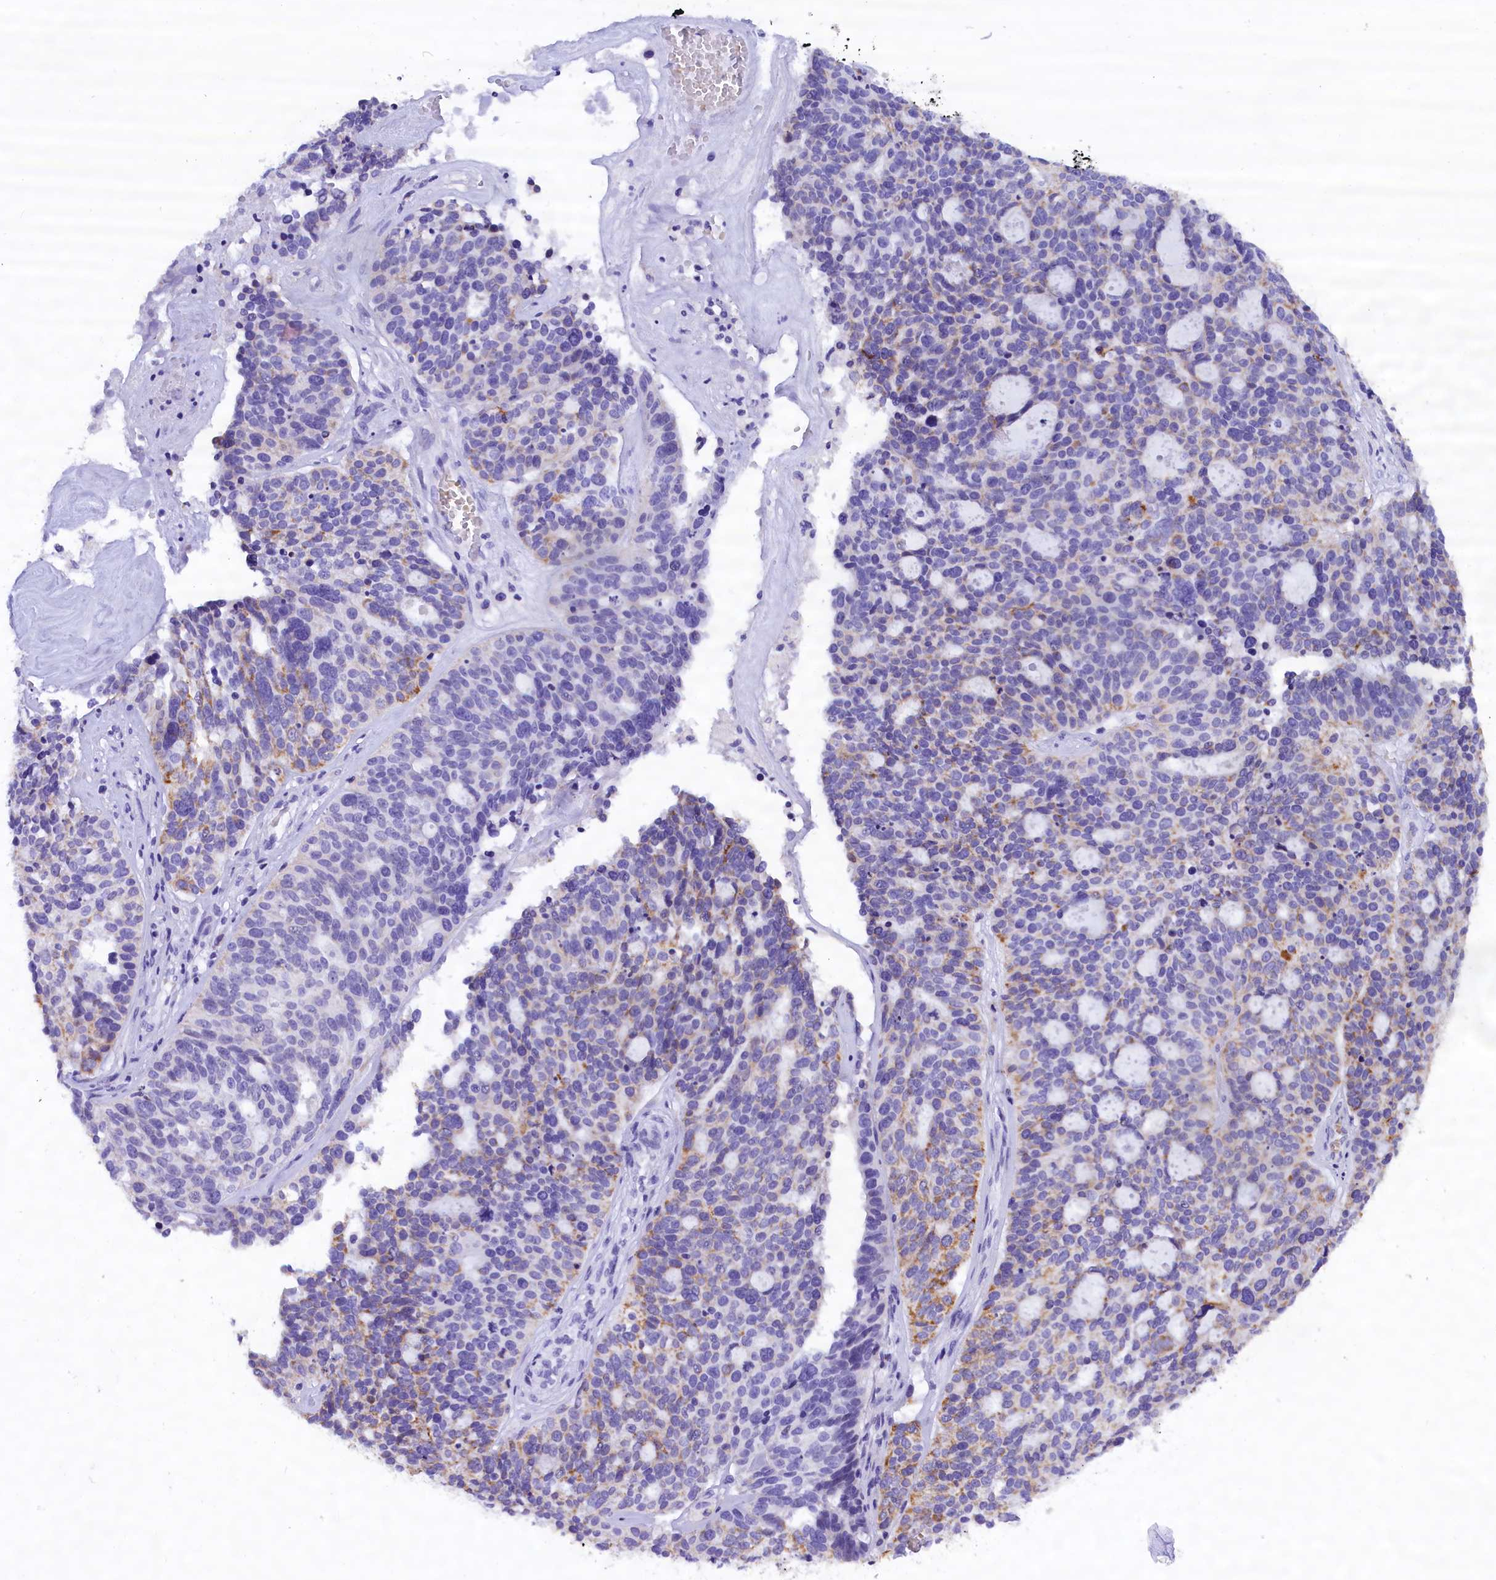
{"staining": {"intensity": "moderate", "quantity": "<25%", "location": "cytoplasmic/membranous"}, "tissue": "ovarian cancer", "cell_type": "Tumor cells", "image_type": "cancer", "snomed": [{"axis": "morphology", "description": "Cystadenocarcinoma, serous, NOS"}, {"axis": "topography", "description": "Ovary"}], "caption": "Tumor cells show moderate cytoplasmic/membranous expression in approximately <25% of cells in serous cystadenocarcinoma (ovarian).", "gene": "ABAT", "patient": {"sex": "female", "age": 59}}